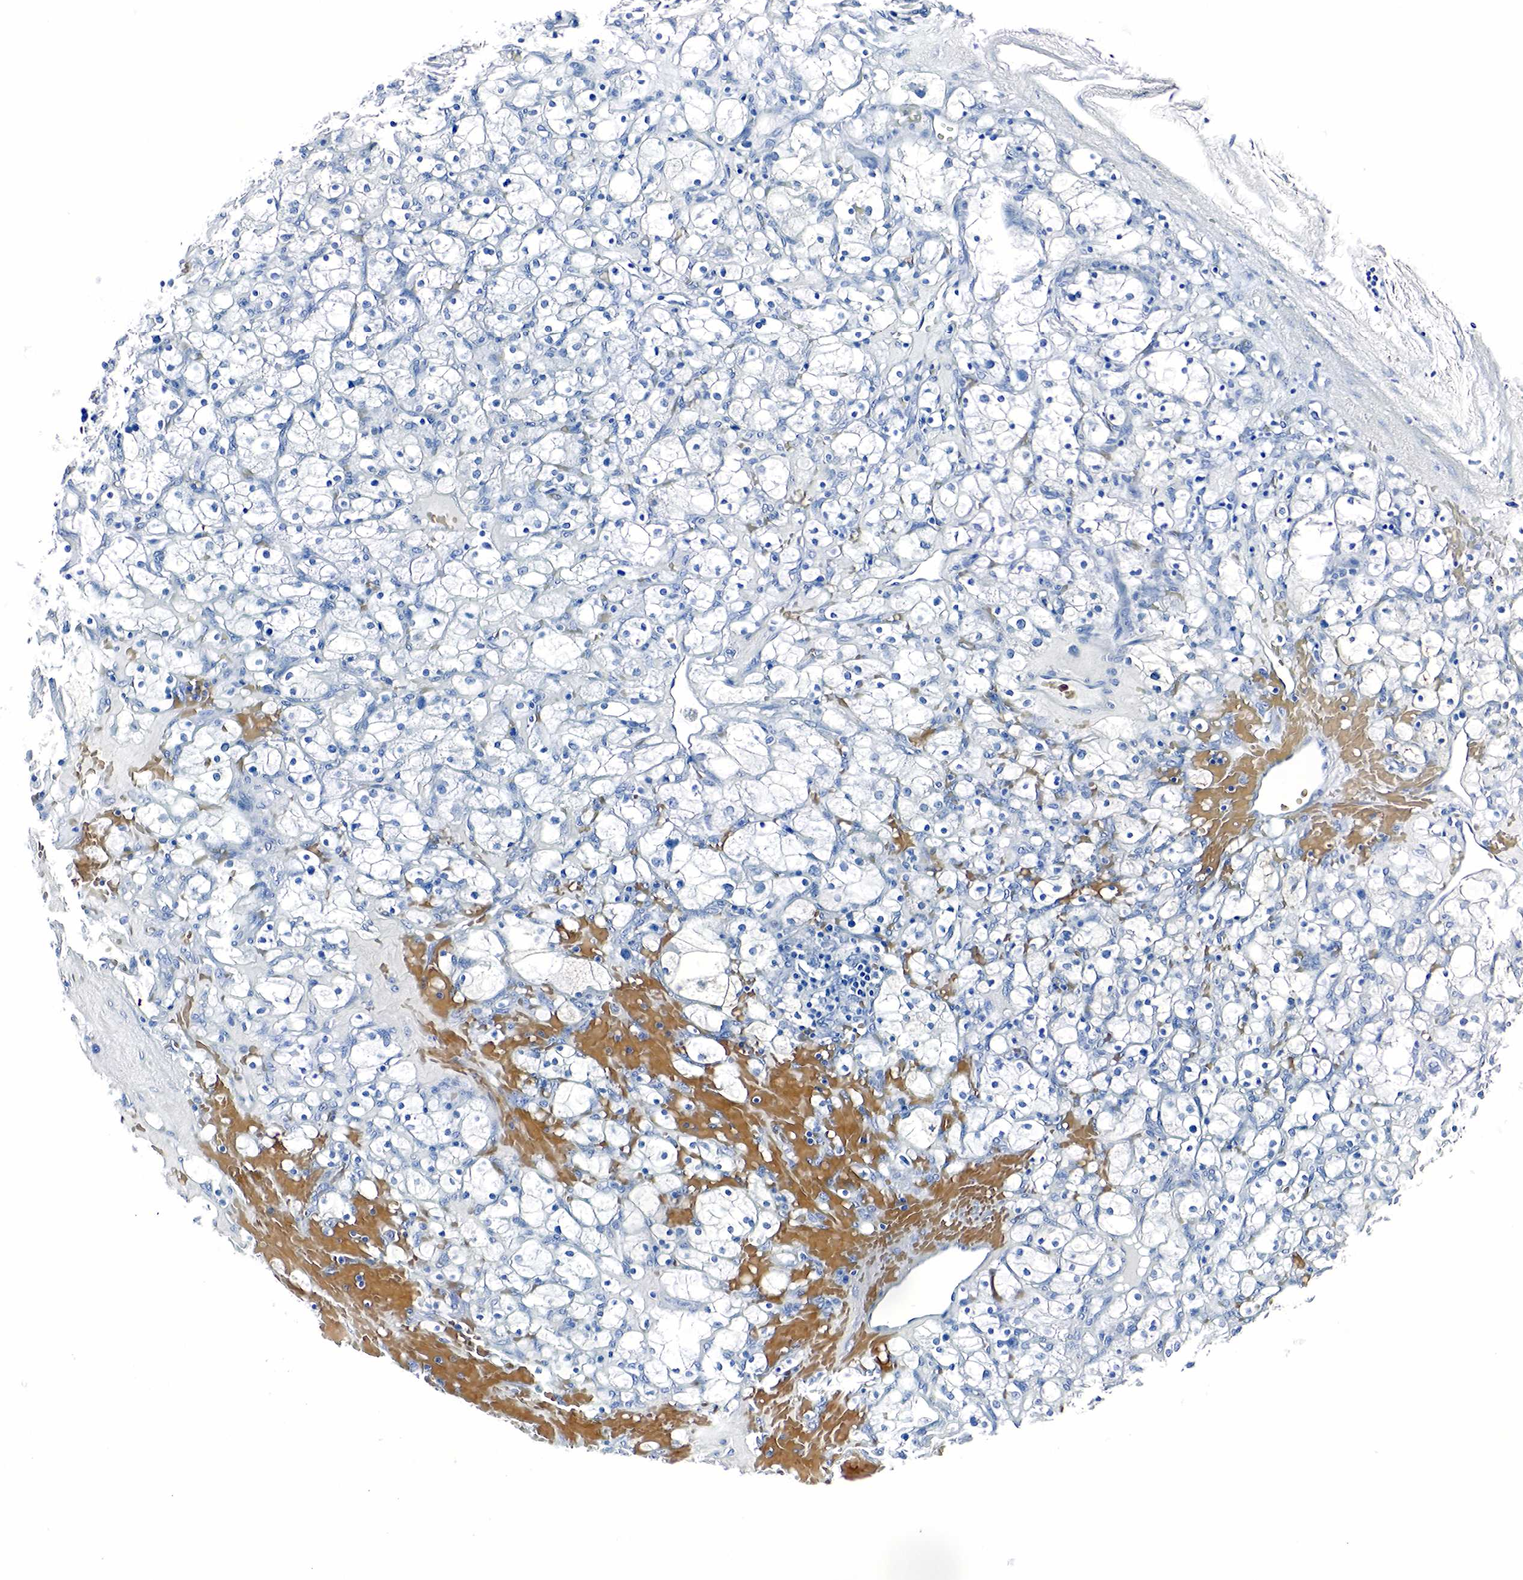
{"staining": {"intensity": "negative", "quantity": "none", "location": "none"}, "tissue": "renal cancer", "cell_type": "Tumor cells", "image_type": "cancer", "snomed": [{"axis": "morphology", "description": "Adenocarcinoma, NOS"}, {"axis": "topography", "description": "Kidney"}], "caption": "Protein analysis of renal cancer reveals no significant expression in tumor cells.", "gene": "GCG", "patient": {"sex": "female", "age": 83}}